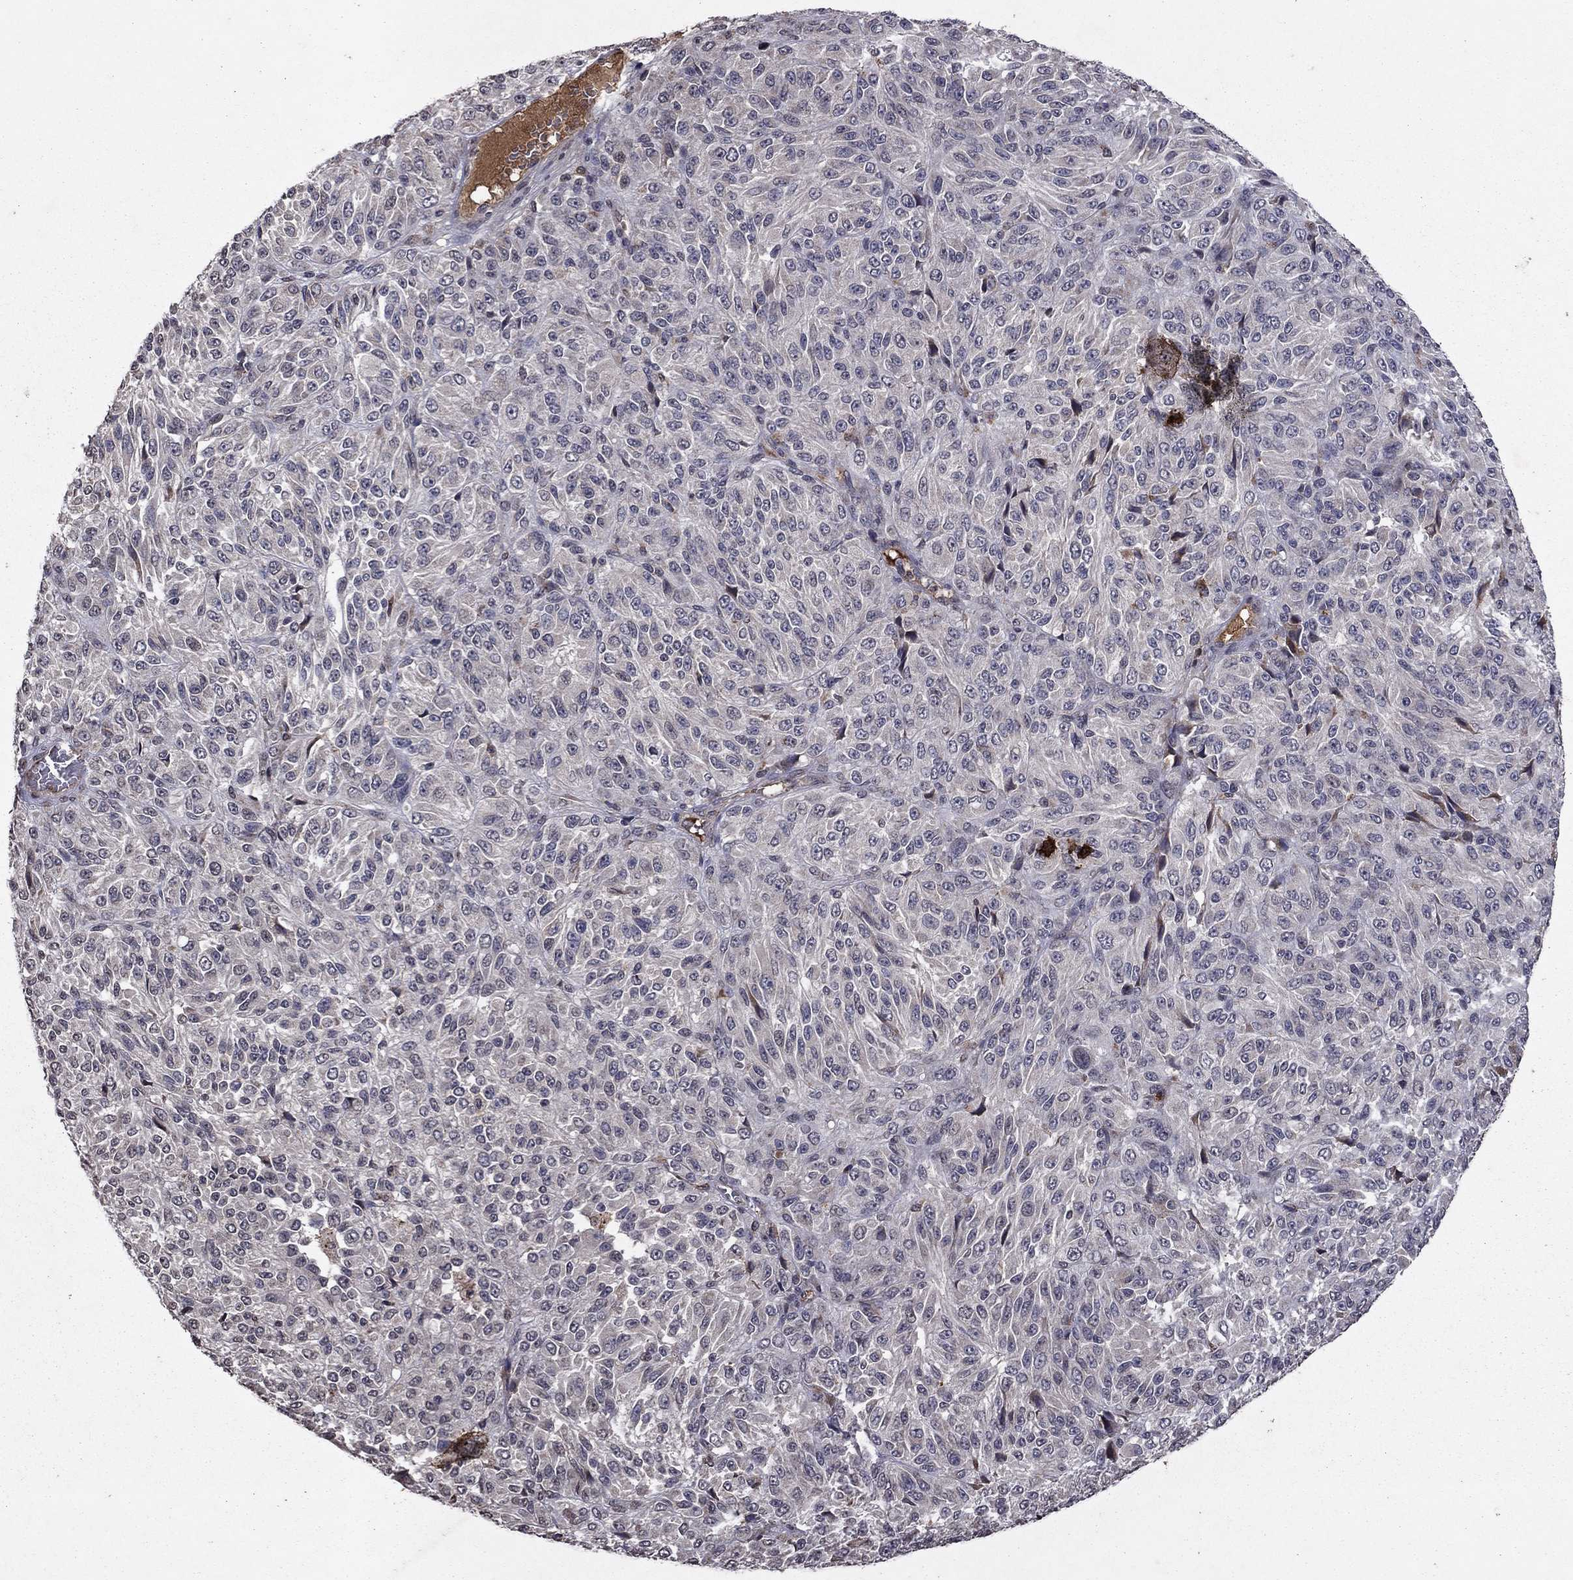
{"staining": {"intensity": "negative", "quantity": "none", "location": "none"}, "tissue": "melanoma", "cell_type": "Tumor cells", "image_type": "cancer", "snomed": [{"axis": "morphology", "description": "Malignant melanoma, Metastatic site"}, {"axis": "topography", "description": "Brain"}], "caption": "A photomicrograph of human melanoma is negative for staining in tumor cells.", "gene": "NLGN1", "patient": {"sex": "female", "age": 56}}